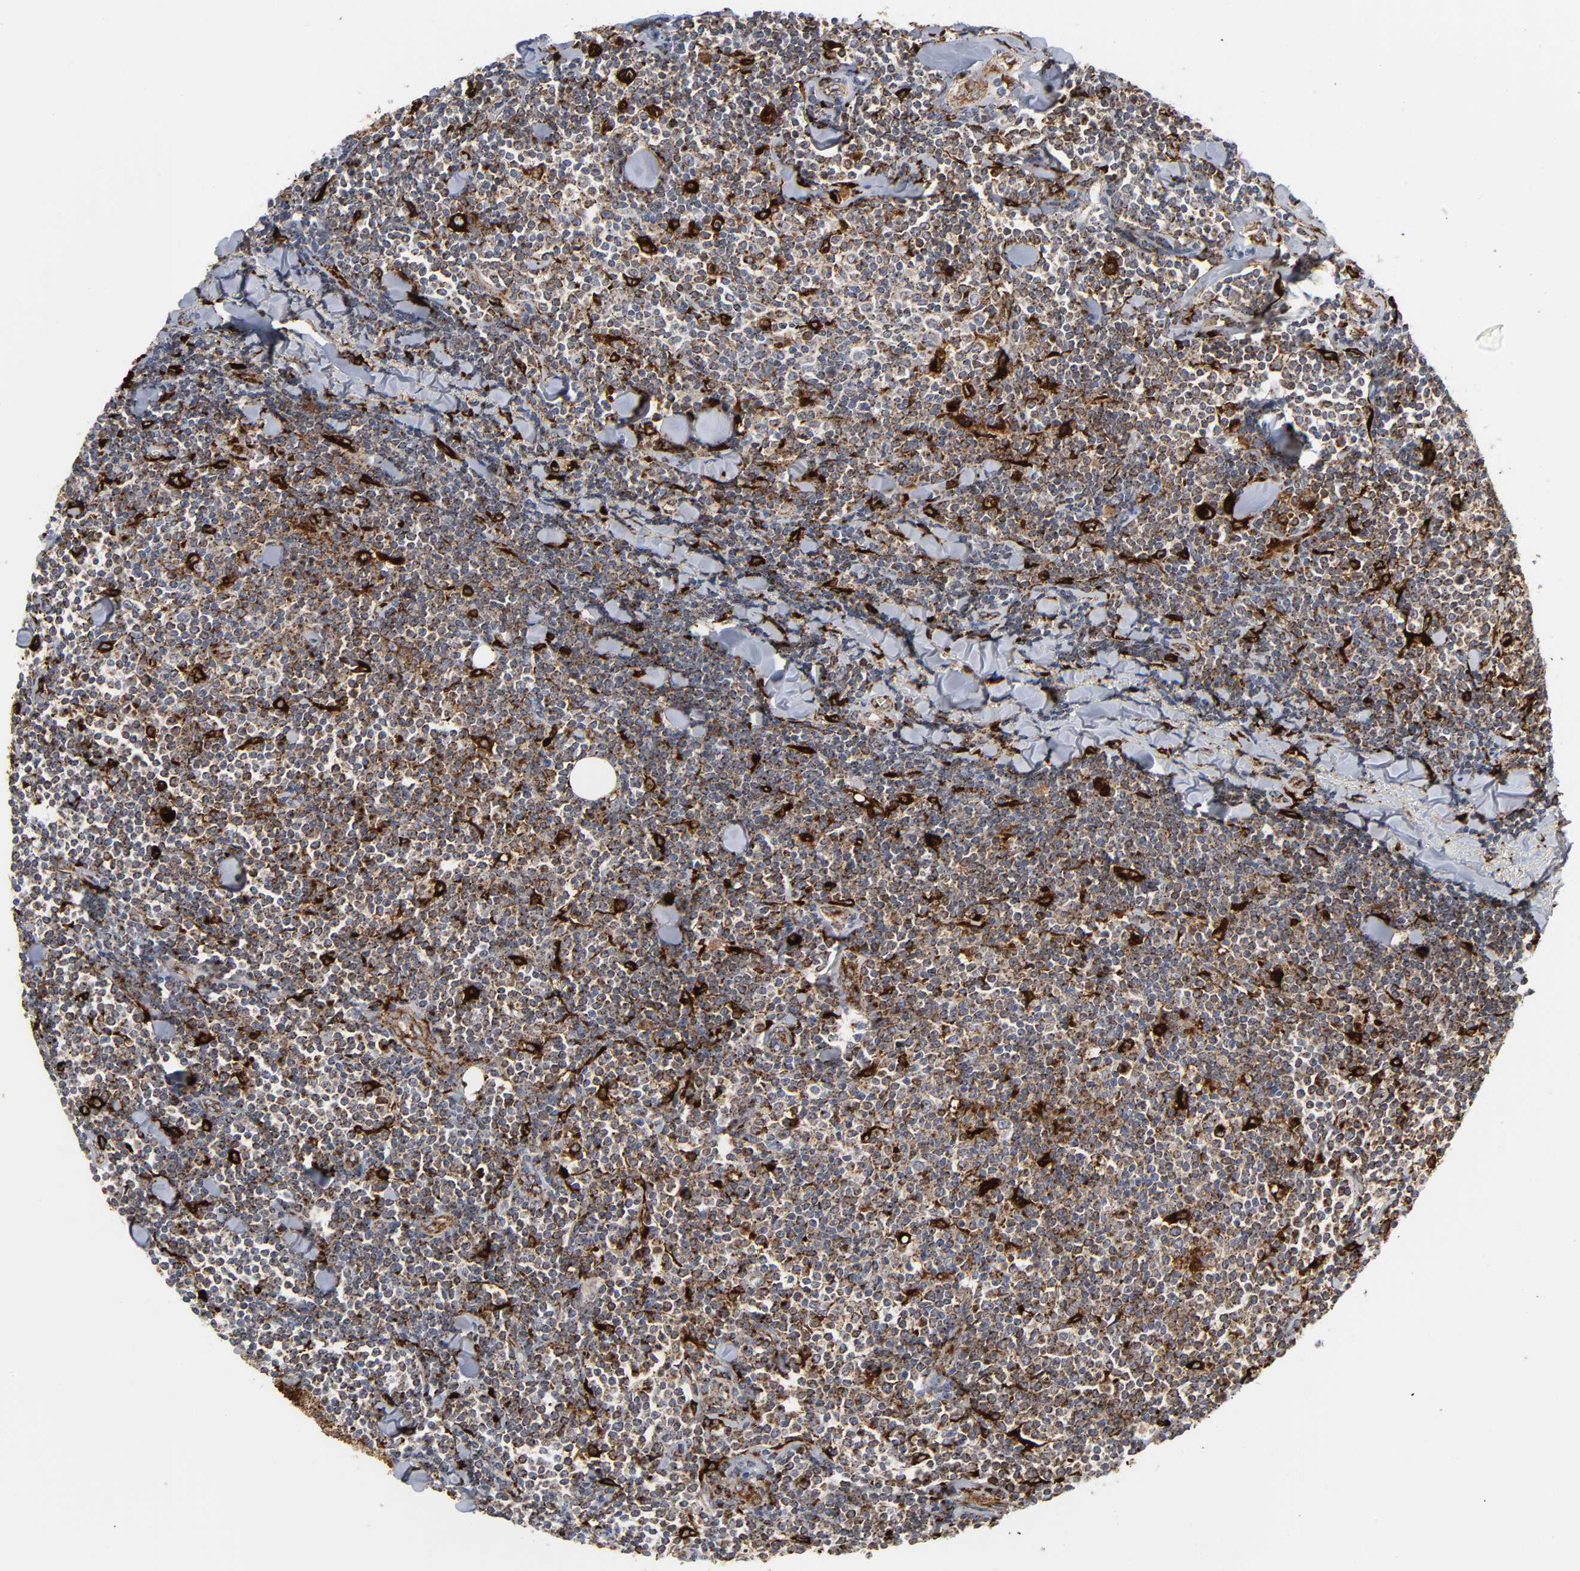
{"staining": {"intensity": "strong", "quantity": "25%-75%", "location": "cytoplasmic/membranous"}, "tissue": "lymphoma", "cell_type": "Tumor cells", "image_type": "cancer", "snomed": [{"axis": "morphology", "description": "Malignant lymphoma, non-Hodgkin's type, Low grade"}, {"axis": "topography", "description": "Soft tissue"}], "caption": "This micrograph exhibits immunohistochemistry (IHC) staining of malignant lymphoma, non-Hodgkin's type (low-grade), with high strong cytoplasmic/membranous positivity in approximately 25%-75% of tumor cells.", "gene": "PSAP", "patient": {"sex": "male", "age": 92}}